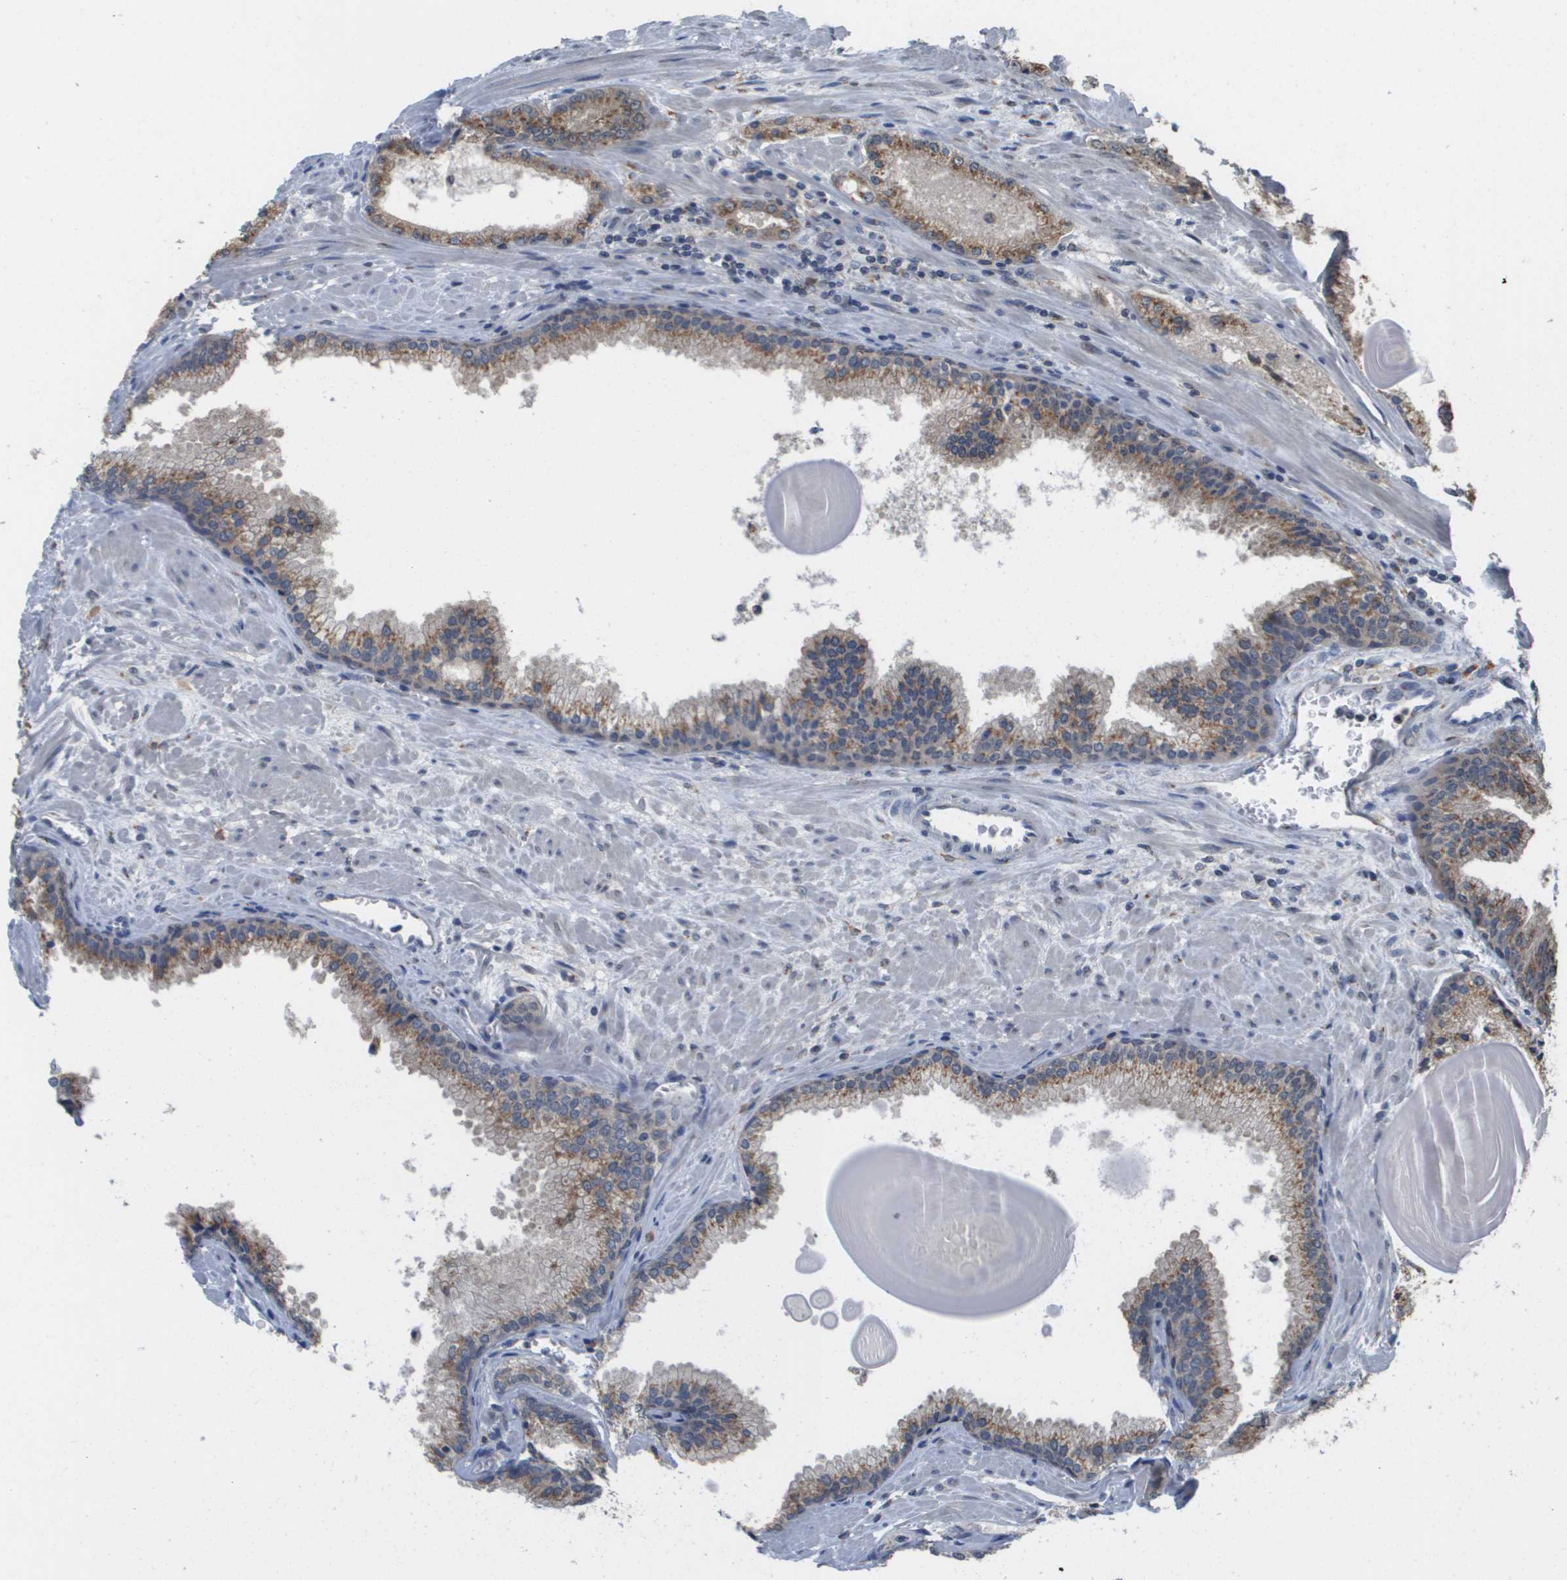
{"staining": {"intensity": "moderate", "quantity": ">75%", "location": "cytoplasmic/membranous"}, "tissue": "prostate cancer", "cell_type": "Tumor cells", "image_type": "cancer", "snomed": [{"axis": "morphology", "description": "Adenocarcinoma, Low grade"}, {"axis": "topography", "description": "Prostate"}], "caption": "Prostate cancer (adenocarcinoma (low-grade)) stained with a brown dye displays moderate cytoplasmic/membranous positive staining in approximately >75% of tumor cells.", "gene": "PCK1", "patient": {"sex": "male", "age": 59}}